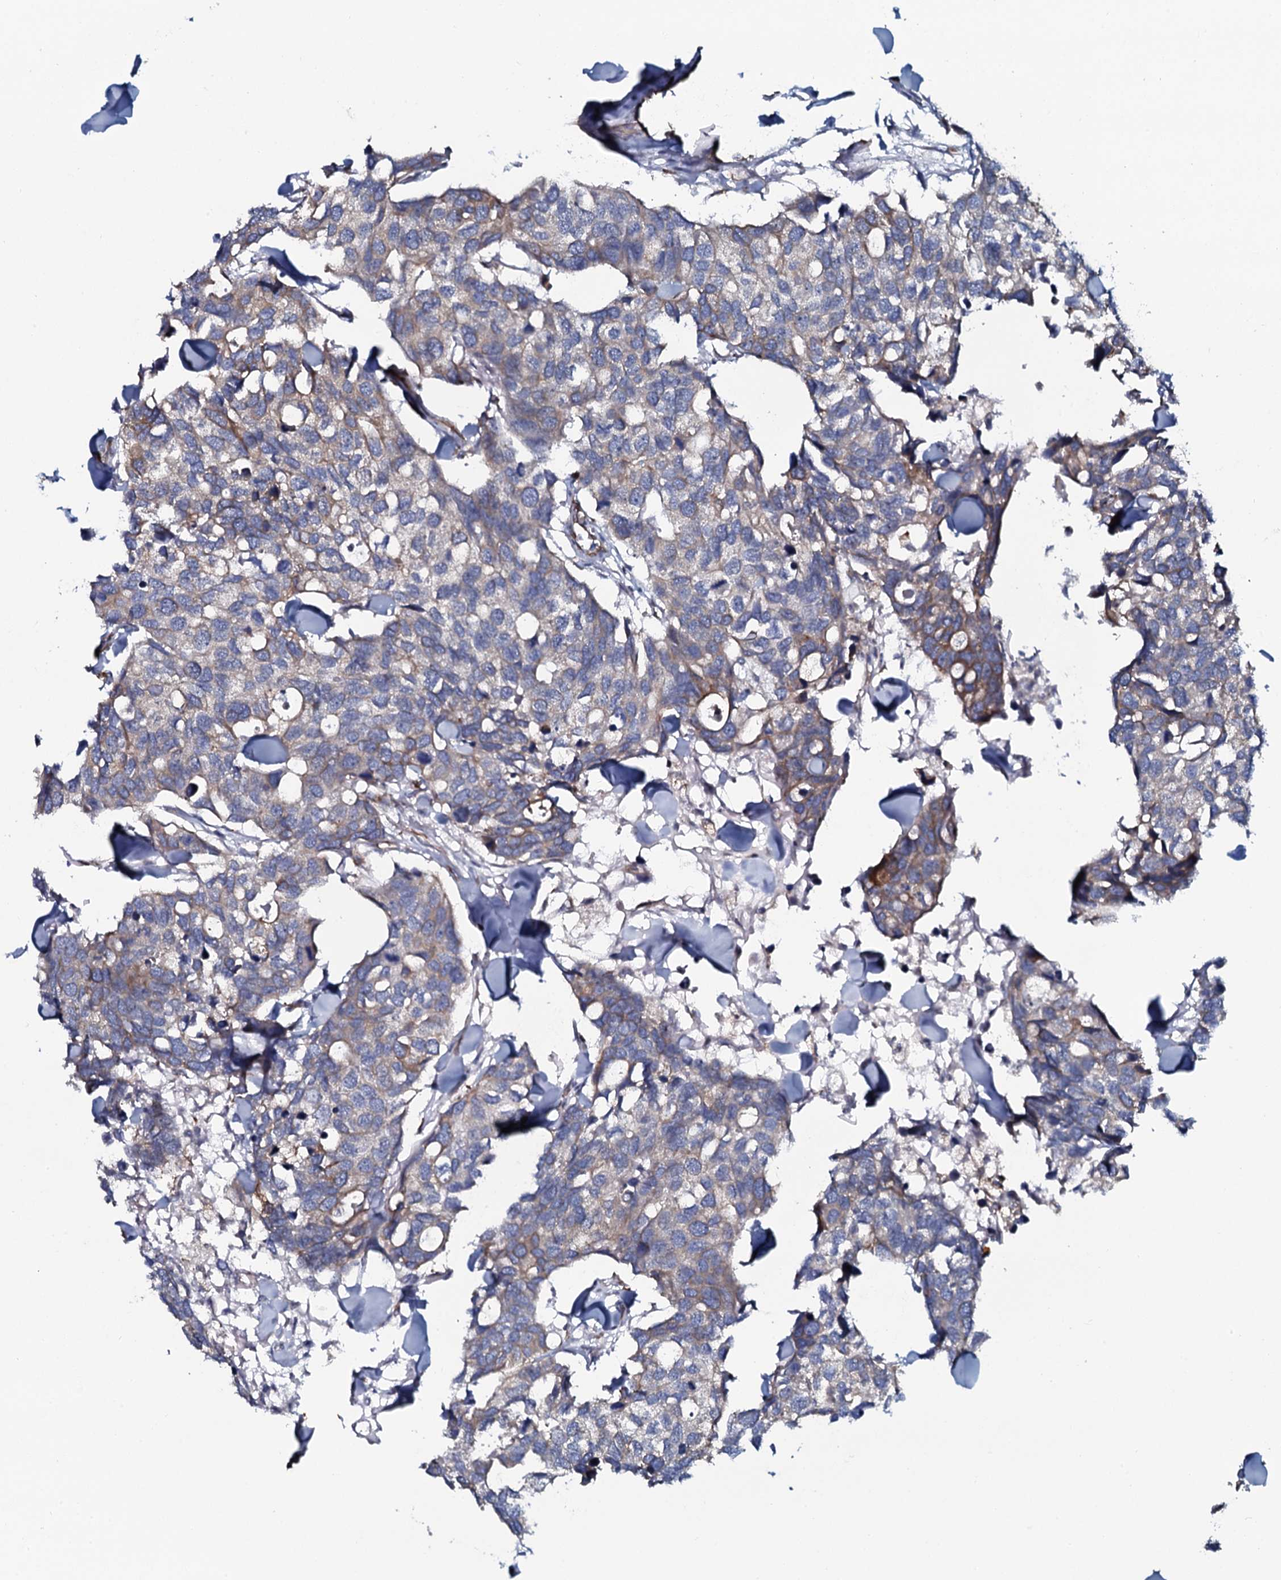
{"staining": {"intensity": "weak", "quantity": "25%-75%", "location": "cytoplasmic/membranous"}, "tissue": "breast cancer", "cell_type": "Tumor cells", "image_type": "cancer", "snomed": [{"axis": "morphology", "description": "Duct carcinoma"}, {"axis": "topography", "description": "Breast"}], "caption": "This histopathology image exhibits breast cancer (infiltrating ductal carcinoma) stained with immunohistochemistry (IHC) to label a protein in brown. The cytoplasmic/membranous of tumor cells show weak positivity for the protein. Nuclei are counter-stained blue.", "gene": "TMEM151A", "patient": {"sex": "female", "age": 83}}